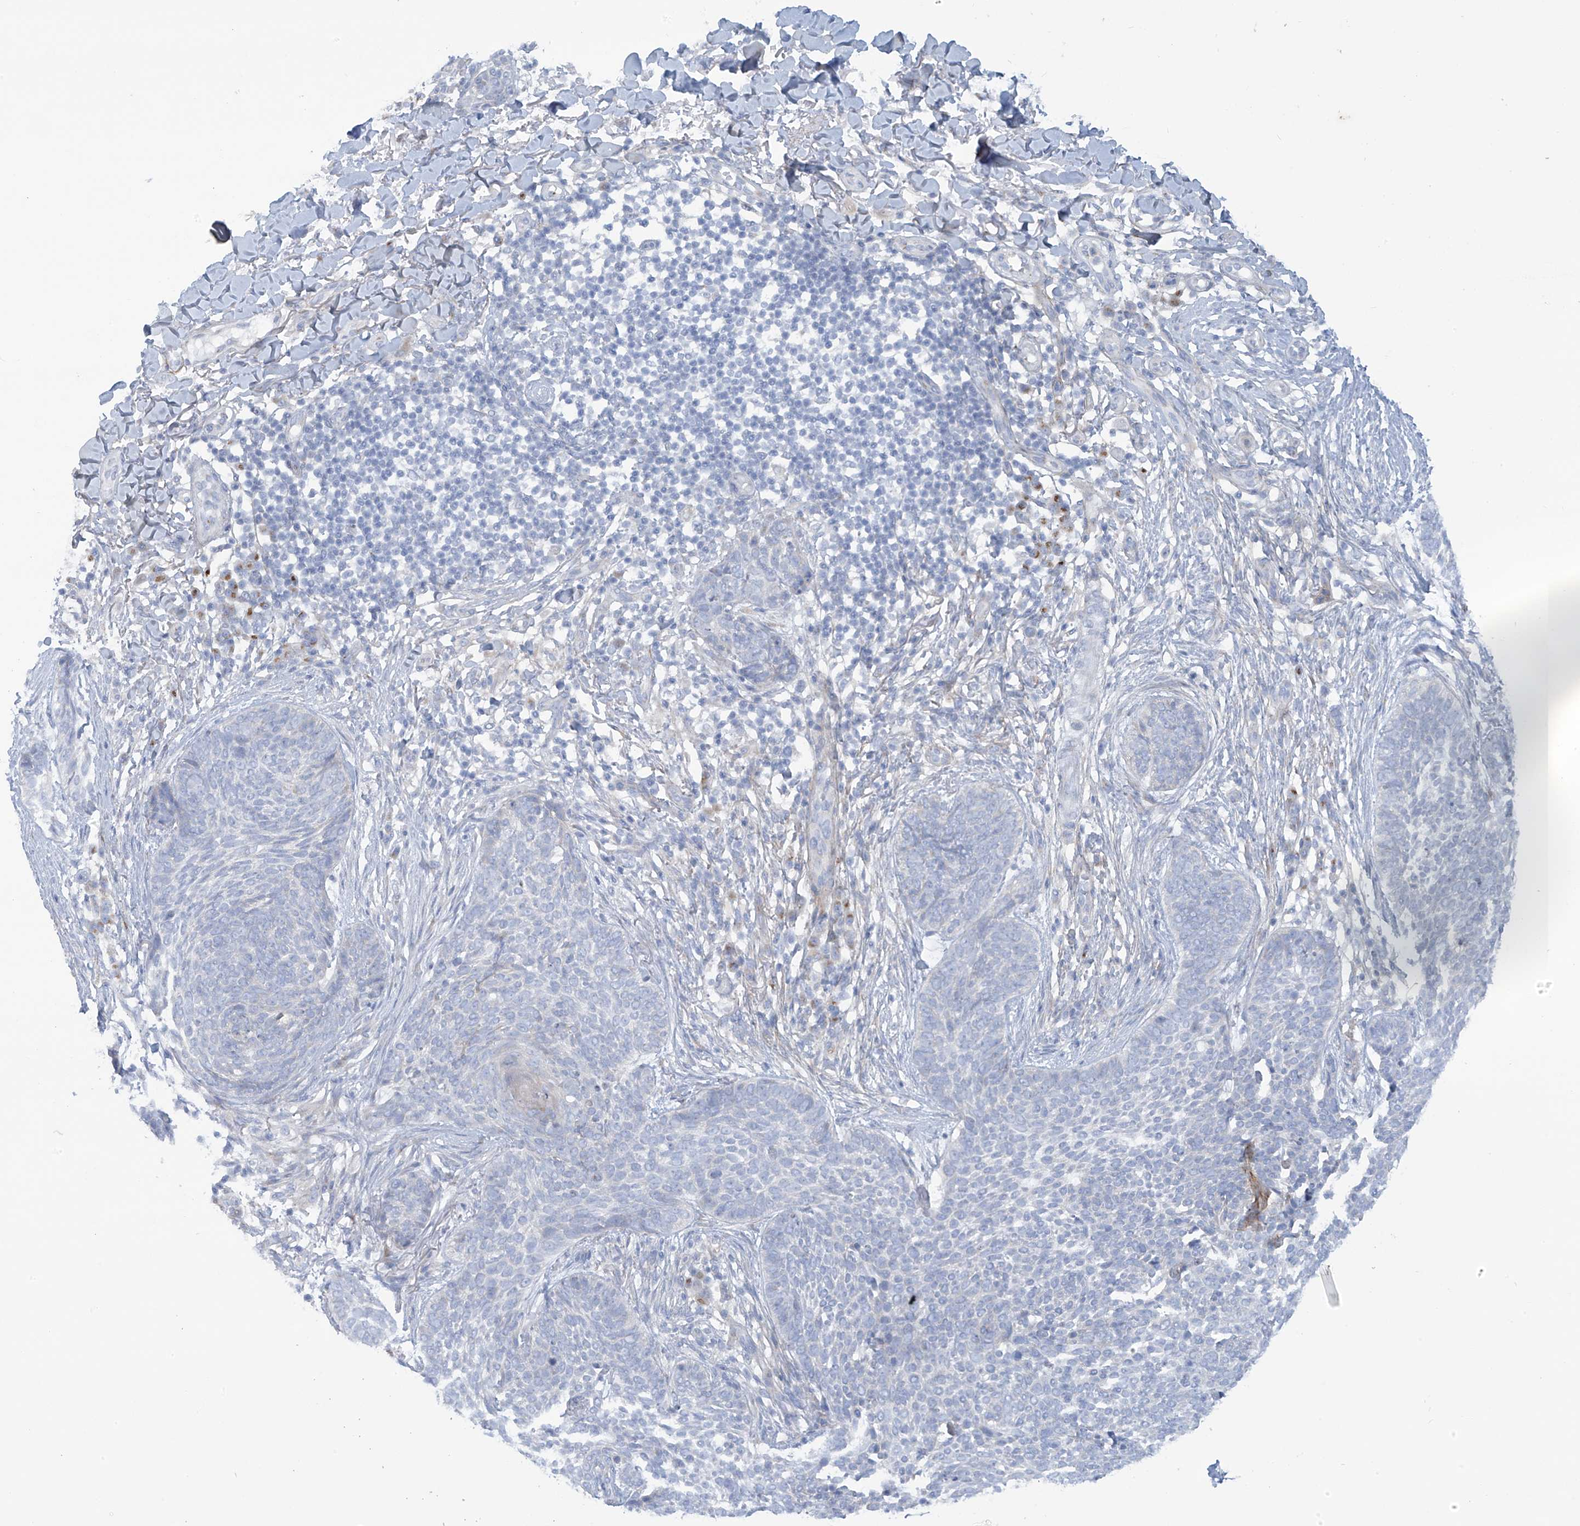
{"staining": {"intensity": "negative", "quantity": "none", "location": "none"}, "tissue": "skin cancer", "cell_type": "Tumor cells", "image_type": "cancer", "snomed": [{"axis": "morphology", "description": "Basal cell carcinoma"}, {"axis": "topography", "description": "Skin"}], "caption": "Immunohistochemical staining of skin cancer (basal cell carcinoma) reveals no significant positivity in tumor cells.", "gene": "TRMT2B", "patient": {"sex": "female", "age": 64}}